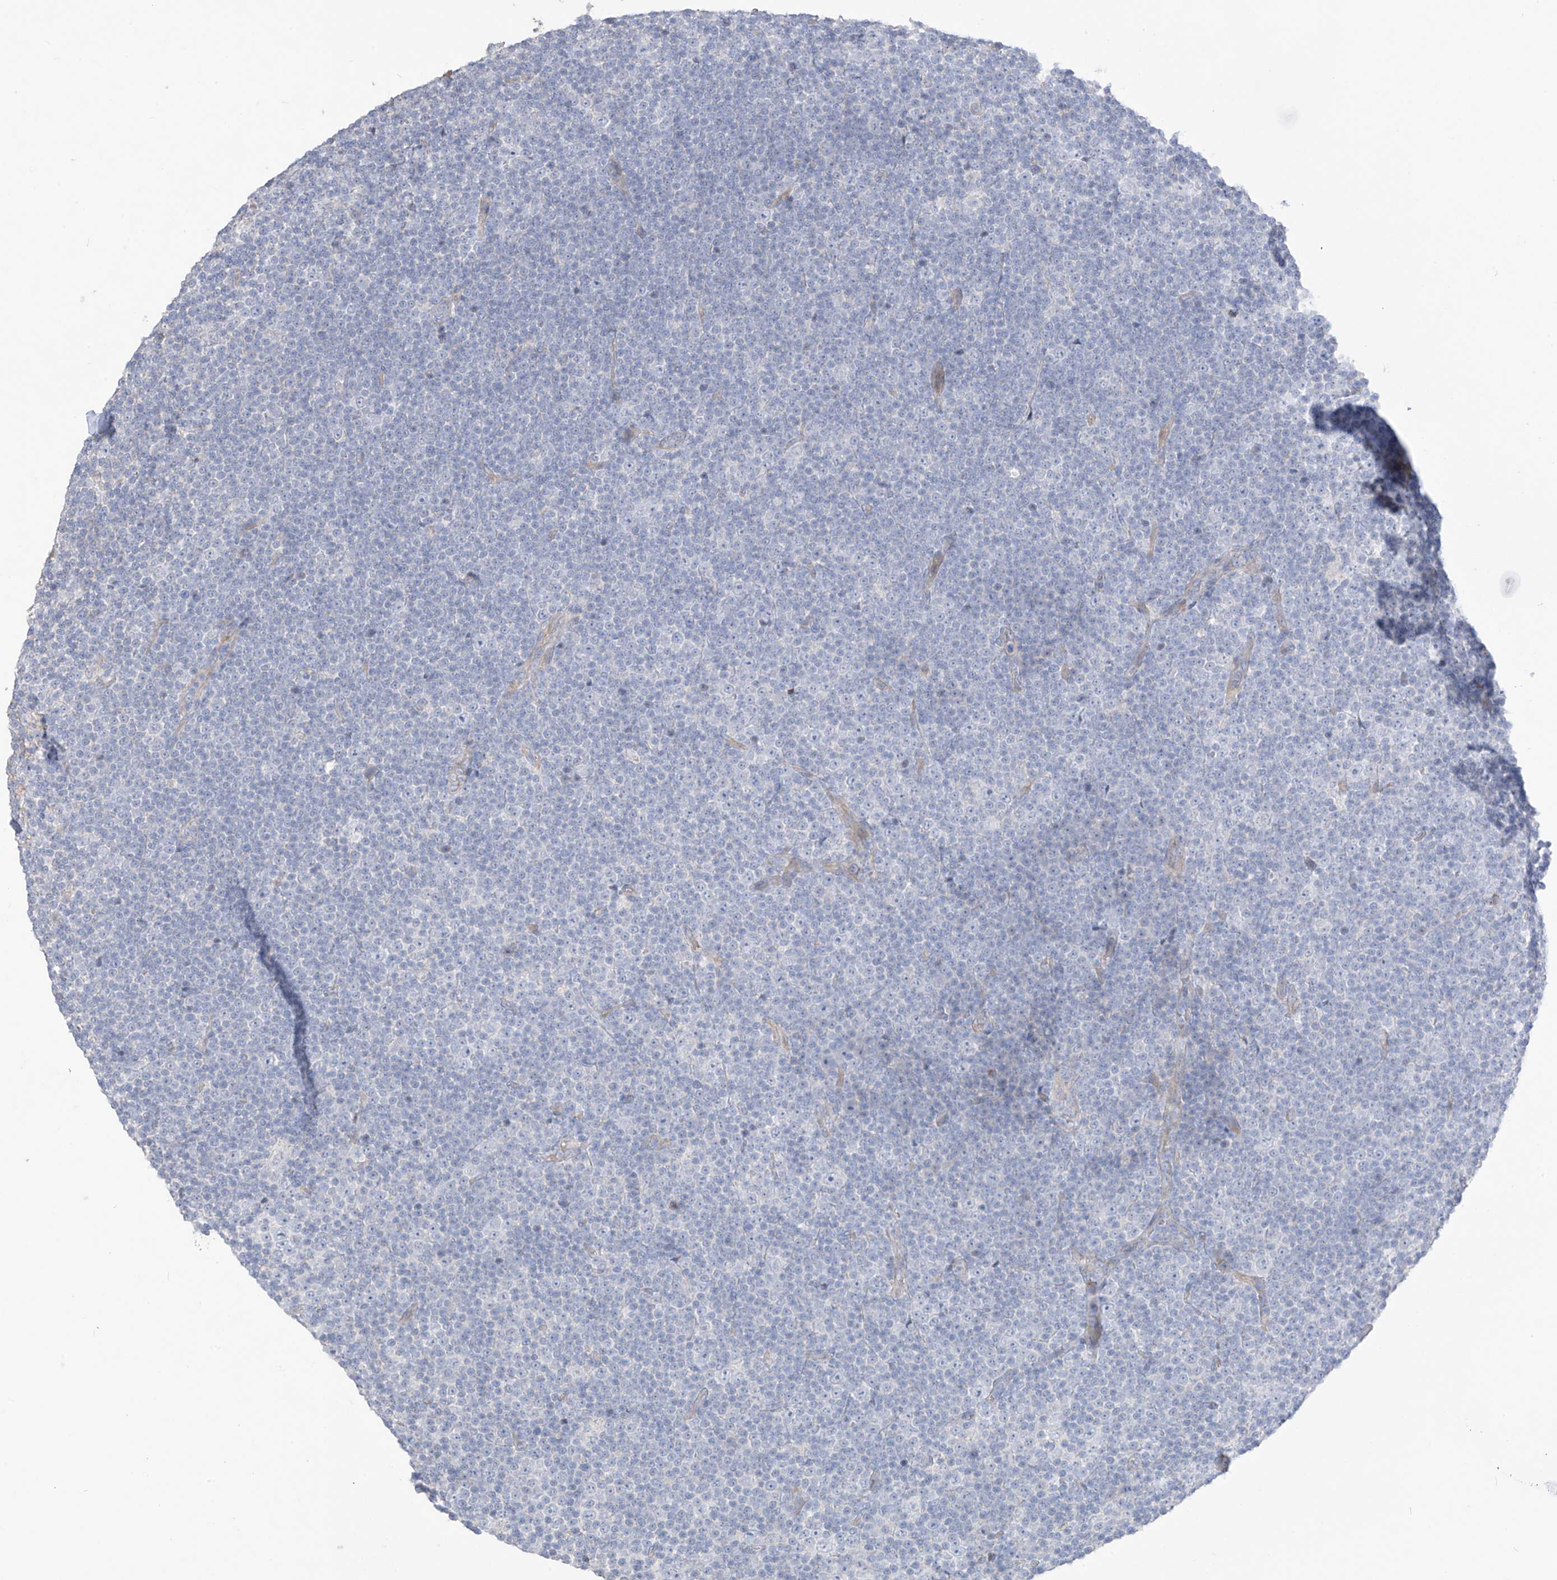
{"staining": {"intensity": "negative", "quantity": "none", "location": "none"}, "tissue": "lymphoma", "cell_type": "Tumor cells", "image_type": "cancer", "snomed": [{"axis": "morphology", "description": "Malignant lymphoma, non-Hodgkin's type, Low grade"}, {"axis": "topography", "description": "Lymph node"}], "caption": "Image shows no protein staining in tumor cells of lymphoma tissue.", "gene": "ASPRV1", "patient": {"sex": "female", "age": 67}}